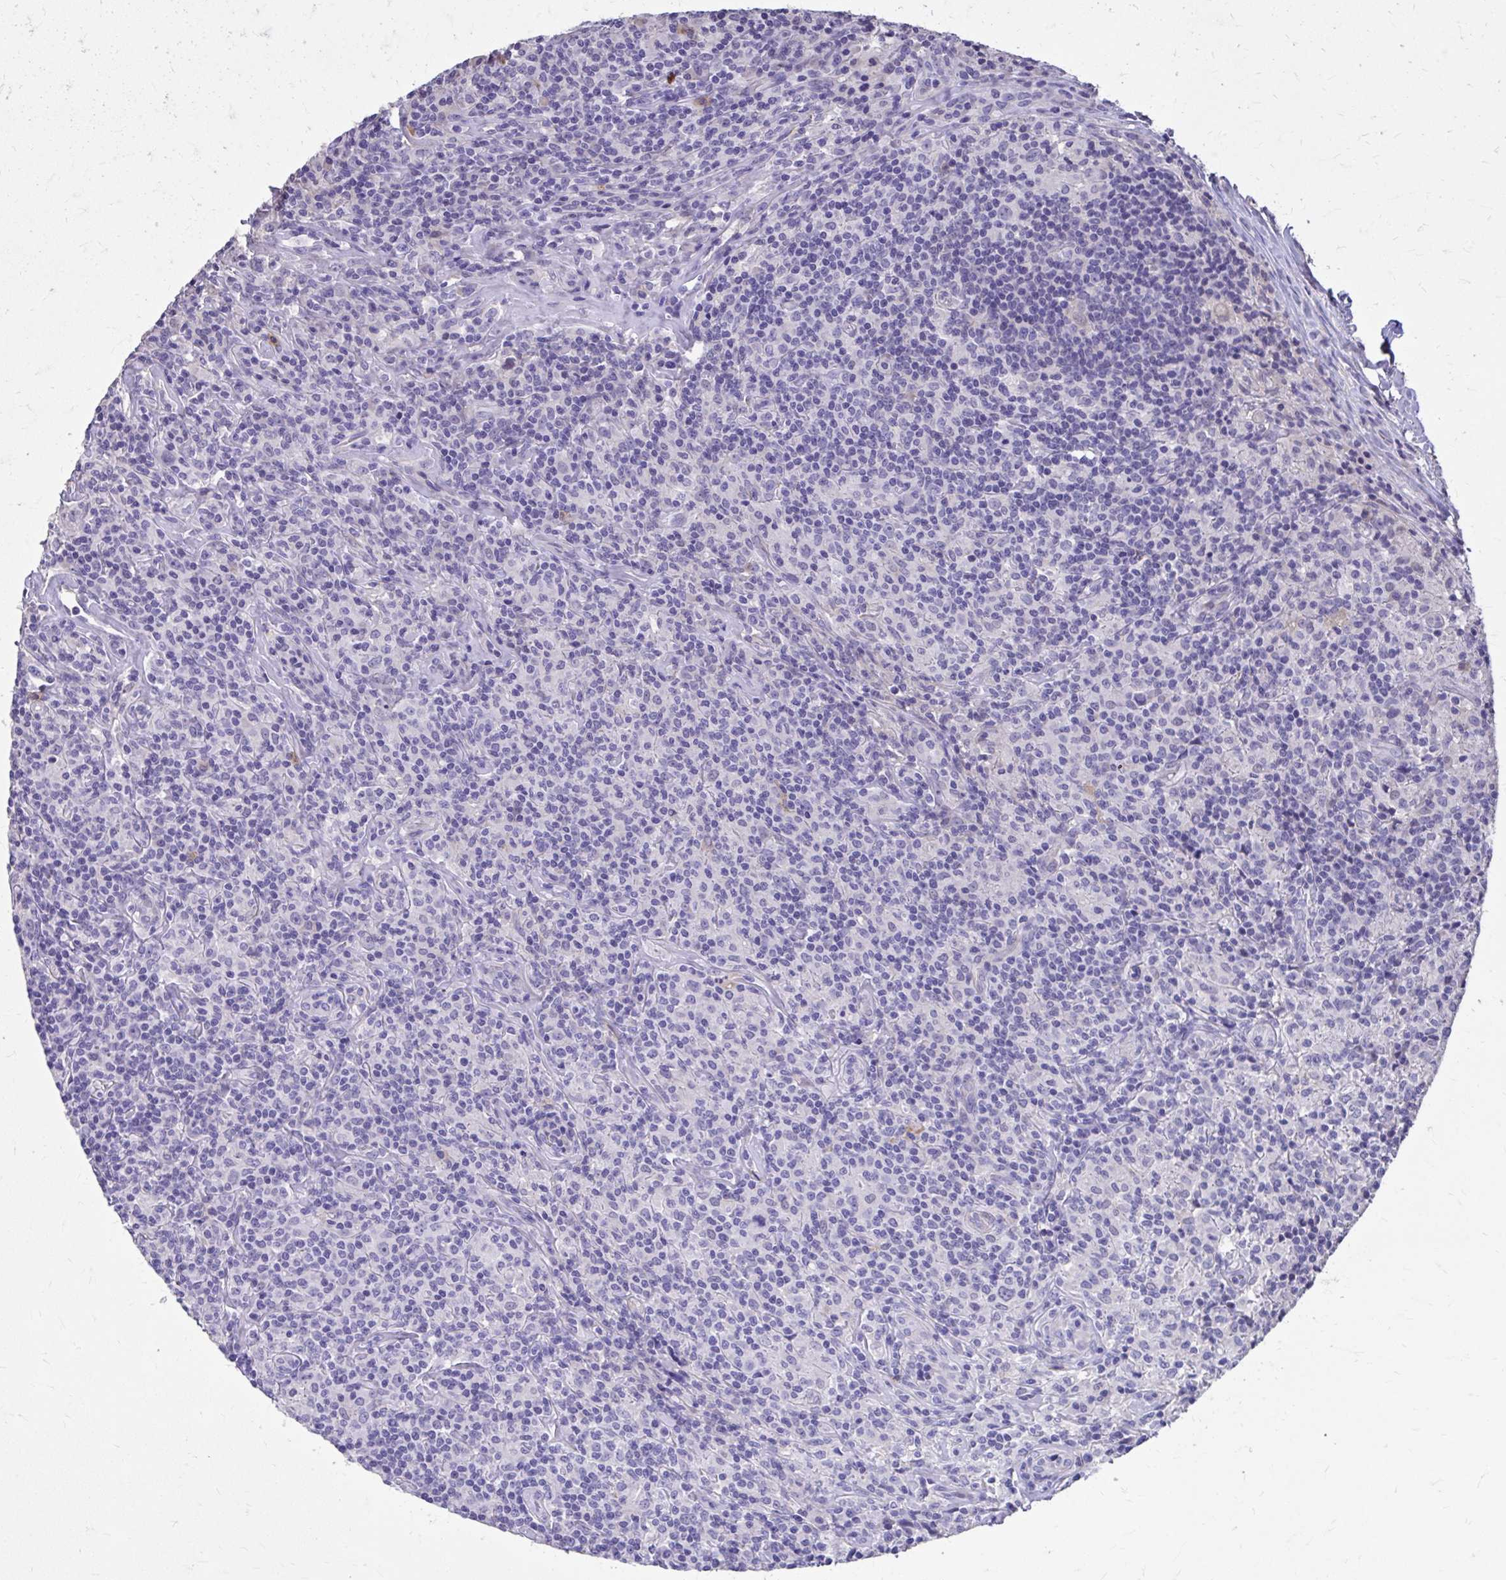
{"staining": {"intensity": "negative", "quantity": "none", "location": "none"}, "tissue": "lymphoma", "cell_type": "Tumor cells", "image_type": "cancer", "snomed": [{"axis": "morphology", "description": "Hodgkin's disease, NOS"}, {"axis": "morphology", "description": "Hodgkin's lymphoma, nodular sclerosis"}, {"axis": "topography", "description": "Lymph node"}], "caption": "The histopathology image displays no significant expression in tumor cells of lymphoma. Brightfield microscopy of immunohistochemistry stained with DAB (brown) and hematoxylin (blue), captured at high magnification.", "gene": "EPB41L1", "patient": {"sex": "female", "age": 10}}